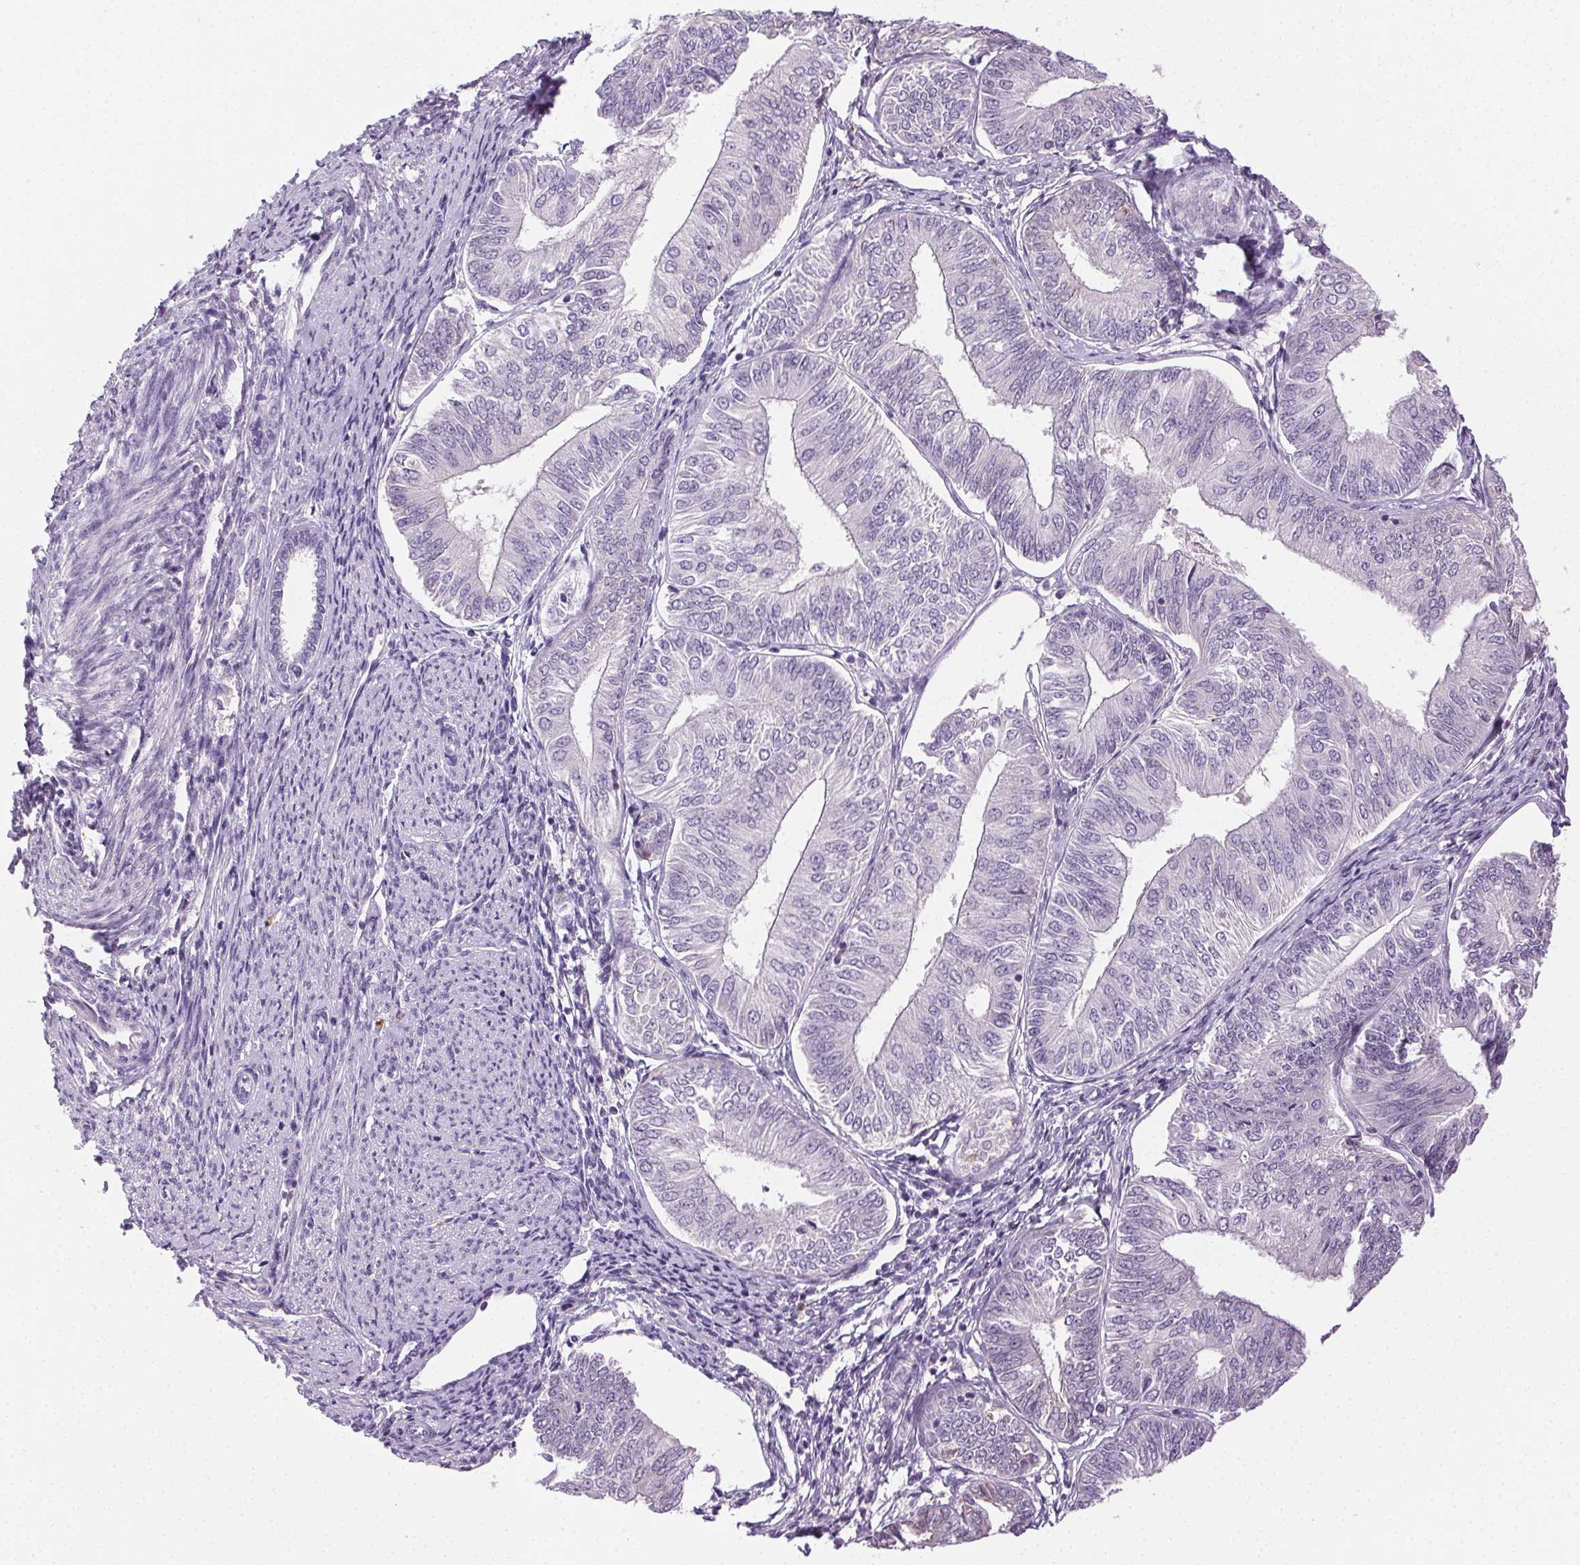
{"staining": {"intensity": "negative", "quantity": "none", "location": "none"}, "tissue": "endometrial cancer", "cell_type": "Tumor cells", "image_type": "cancer", "snomed": [{"axis": "morphology", "description": "Adenocarcinoma, NOS"}, {"axis": "topography", "description": "Endometrium"}], "caption": "Adenocarcinoma (endometrial) was stained to show a protein in brown. There is no significant expression in tumor cells.", "gene": "BPIFB2", "patient": {"sex": "female", "age": 58}}